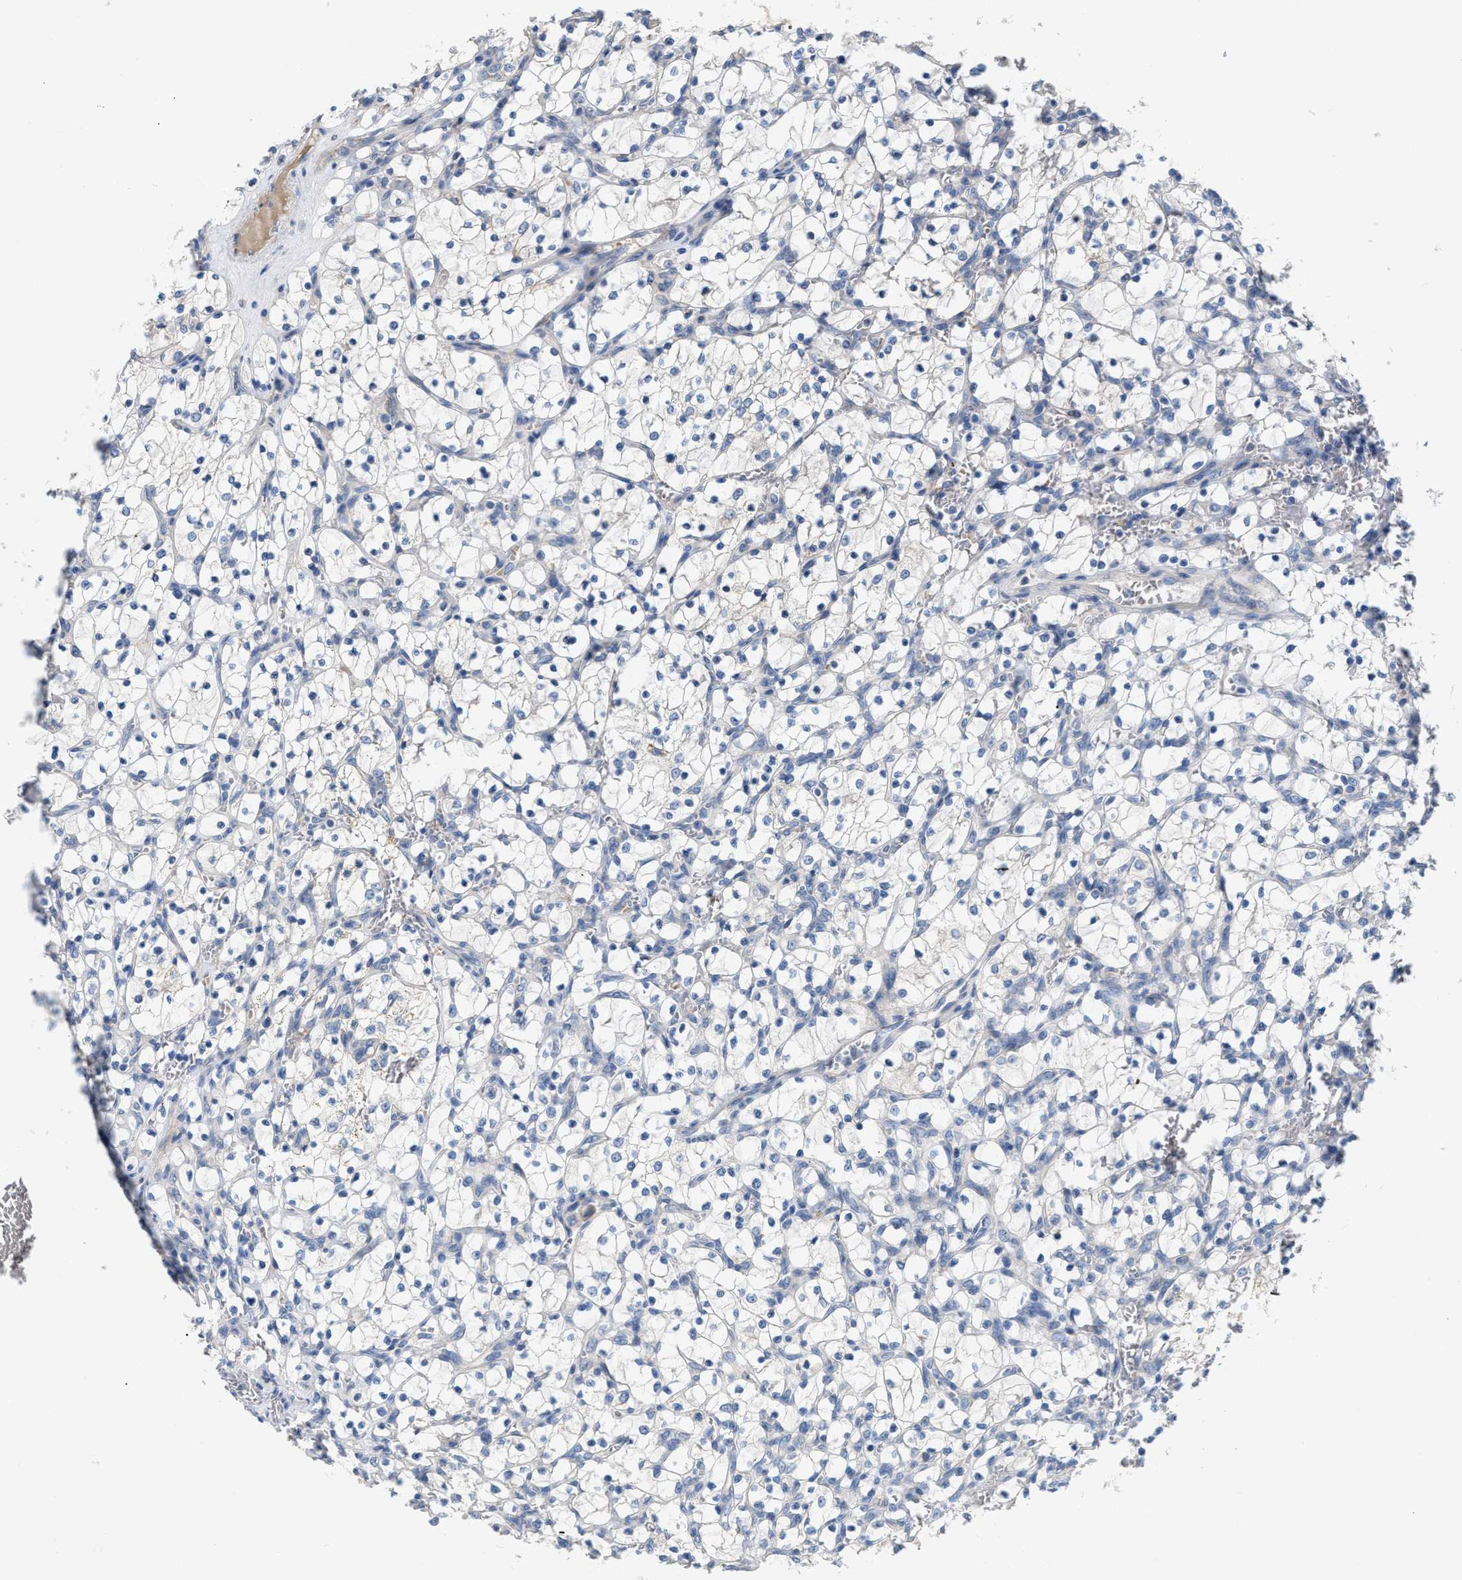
{"staining": {"intensity": "negative", "quantity": "none", "location": "none"}, "tissue": "renal cancer", "cell_type": "Tumor cells", "image_type": "cancer", "snomed": [{"axis": "morphology", "description": "Adenocarcinoma, NOS"}, {"axis": "topography", "description": "Kidney"}], "caption": "This is a micrograph of immunohistochemistry (IHC) staining of adenocarcinoma (renal), which shows no staining in tumor cells.", "gene": "DHX58", "patient": {"sex": "female", "age": 69}}